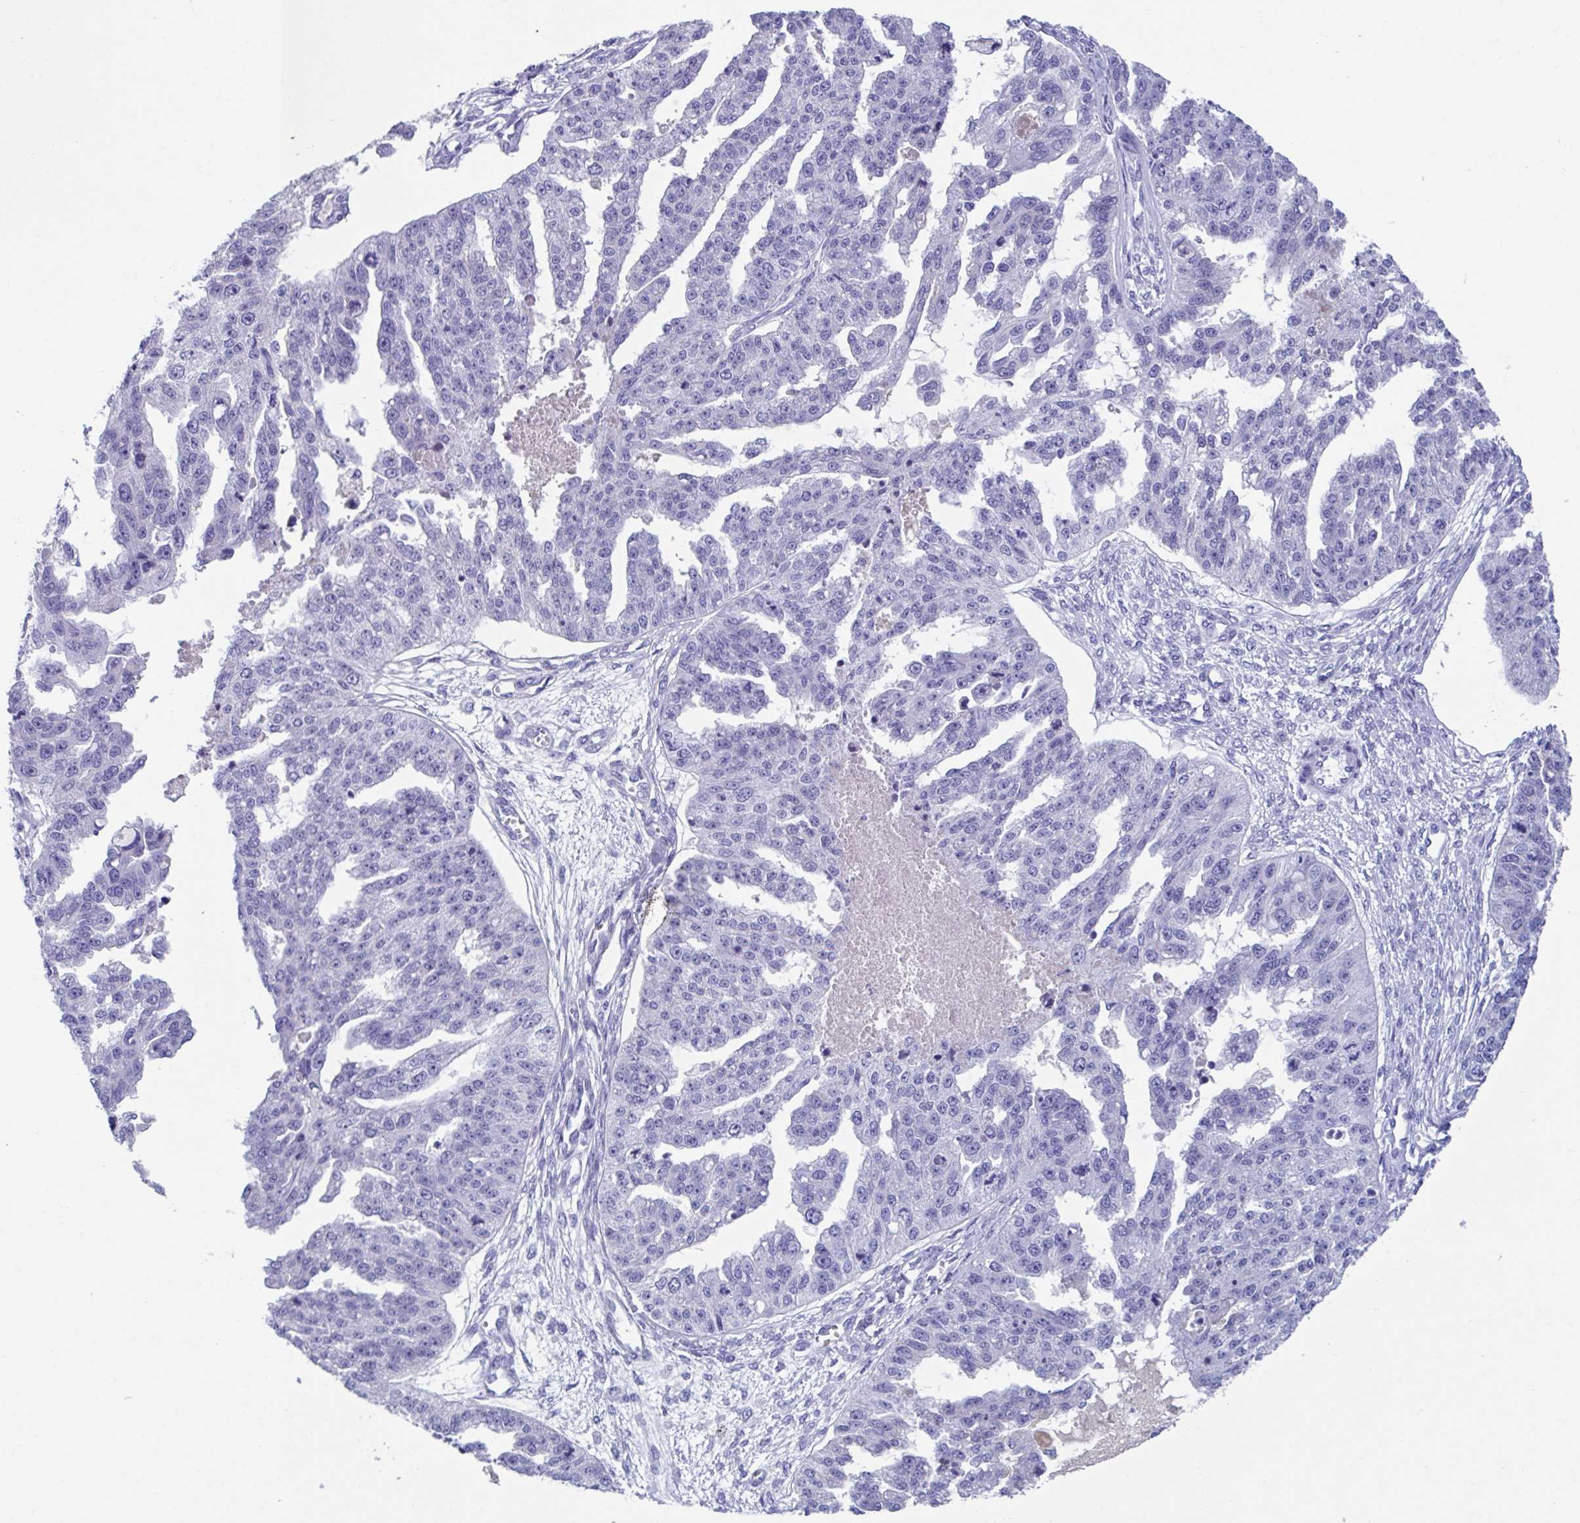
{"staining": {"intensity": "negative", "quantity": "none", "location": "none"}, "tissue": "ovarian cancer", "cell_type": "Tumor cells", "image_type": "cancer", "snomed": [{"axis": "morphology", "description": "Cystadenocarcinoma, serous, NOS"}, {"axis": "topography", "description": "Ovary"}], "caption": "Immunohistochemistry of ovarian serous cystadenocarcinoma demonstrates no expression in tumor cells.", "gene": "USP35", "patient": {"sex": "female", "age": 58}}